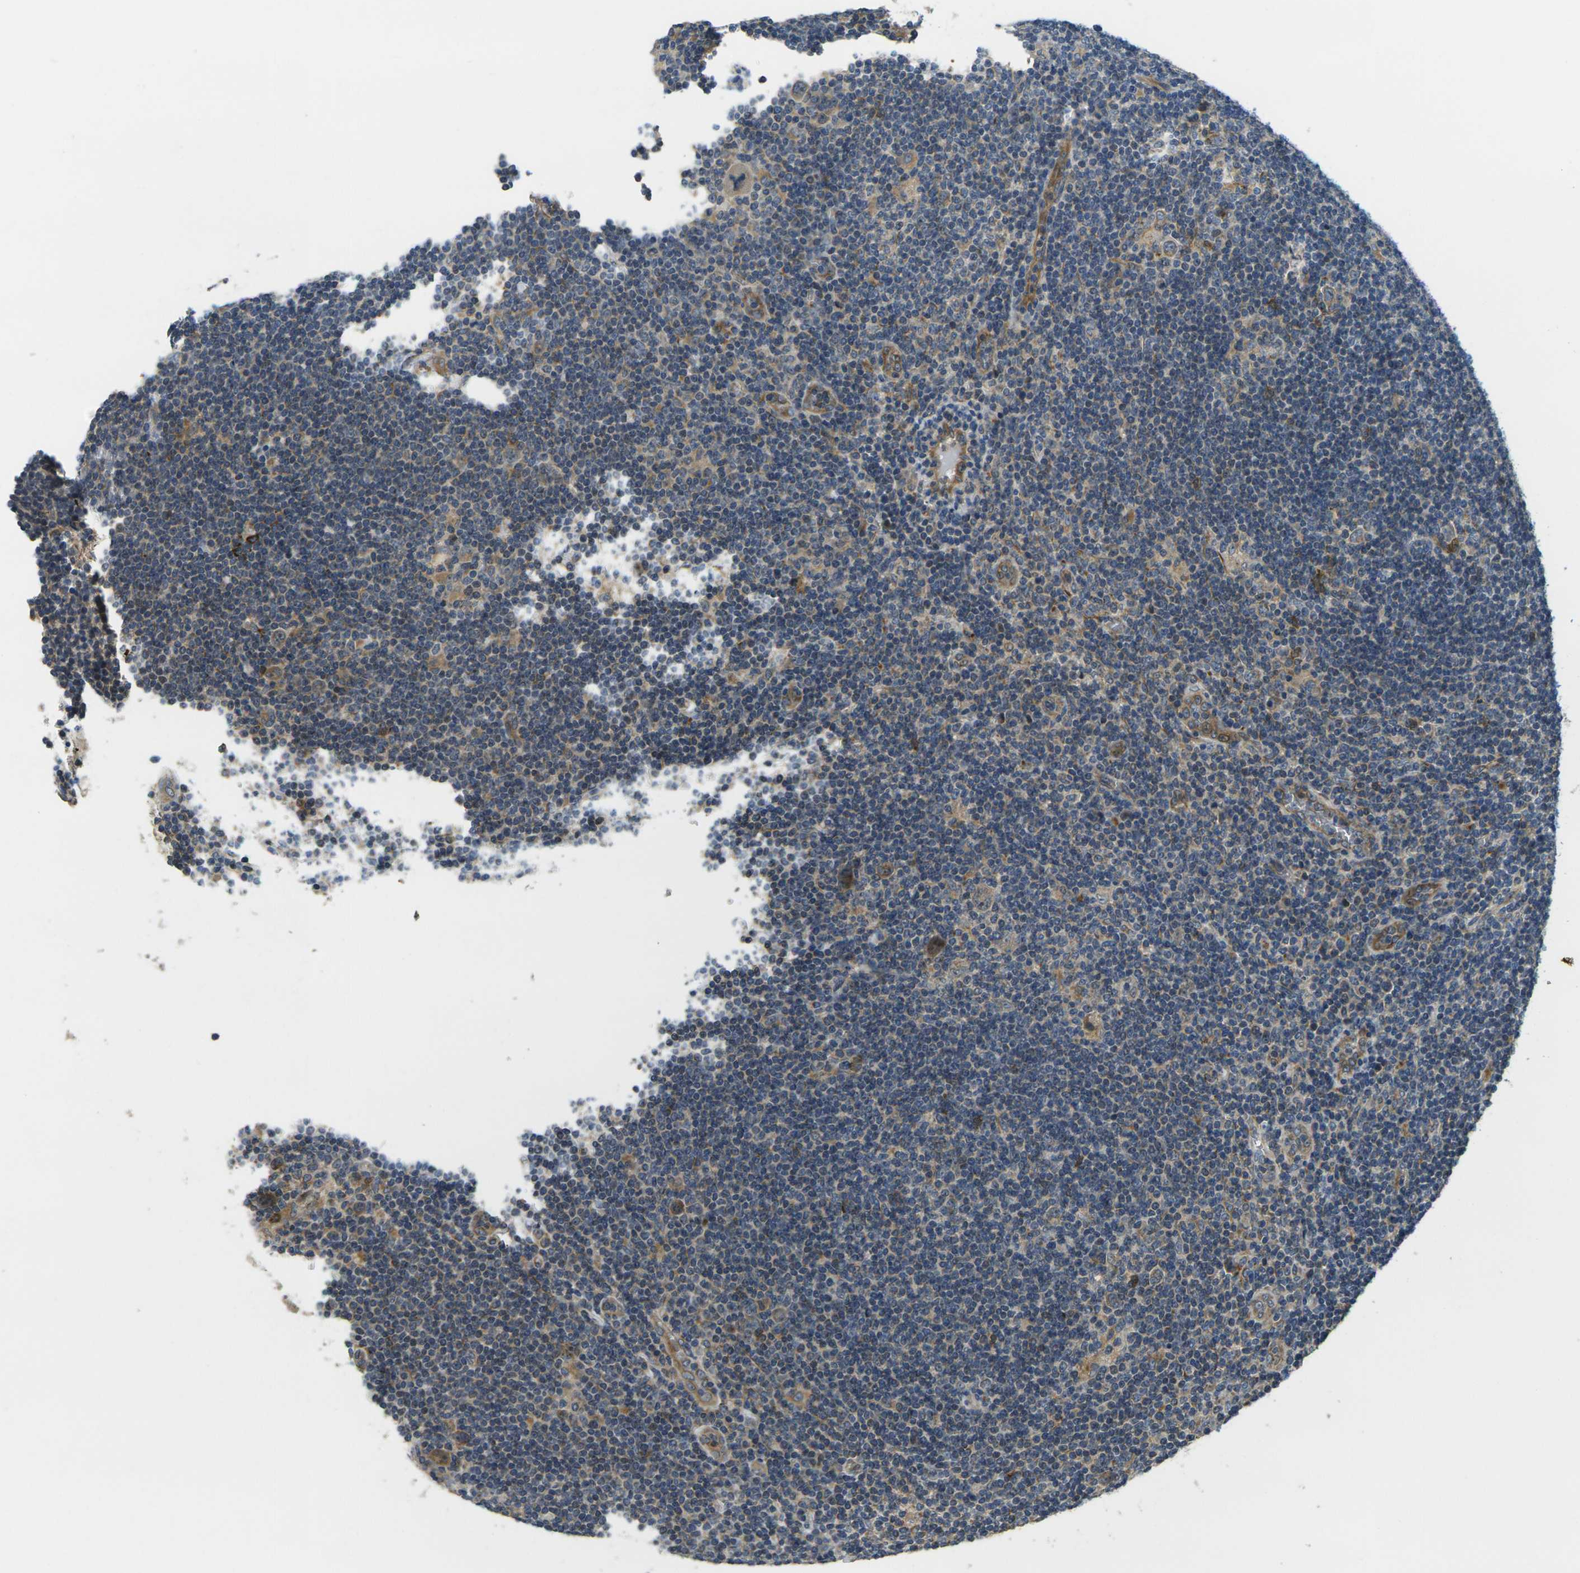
{"staining": {"intensity": "moderate", "quantity": ">75%", "location": "cytoplasmic/membranous"}, "tissue": "lymphoma", "cell_type": "Tumor cells", "image_type": "cancer", "snomed": [{"axis": "morphology", "description": "Hodgkin's disease, NOS"}, {"axis": "topography", "description": "Lymph node"}], "caption": "Immunohistochemistry (IHC) micrograph of Hodgkin's disease stained for a protein (brown), which demonstrates medium levels of moderate cytoplasmic/membranous expression in approximately >75% of tumor cells.", "gene": "MINAR2", "patient": {"sex": "female", "age": 57}}